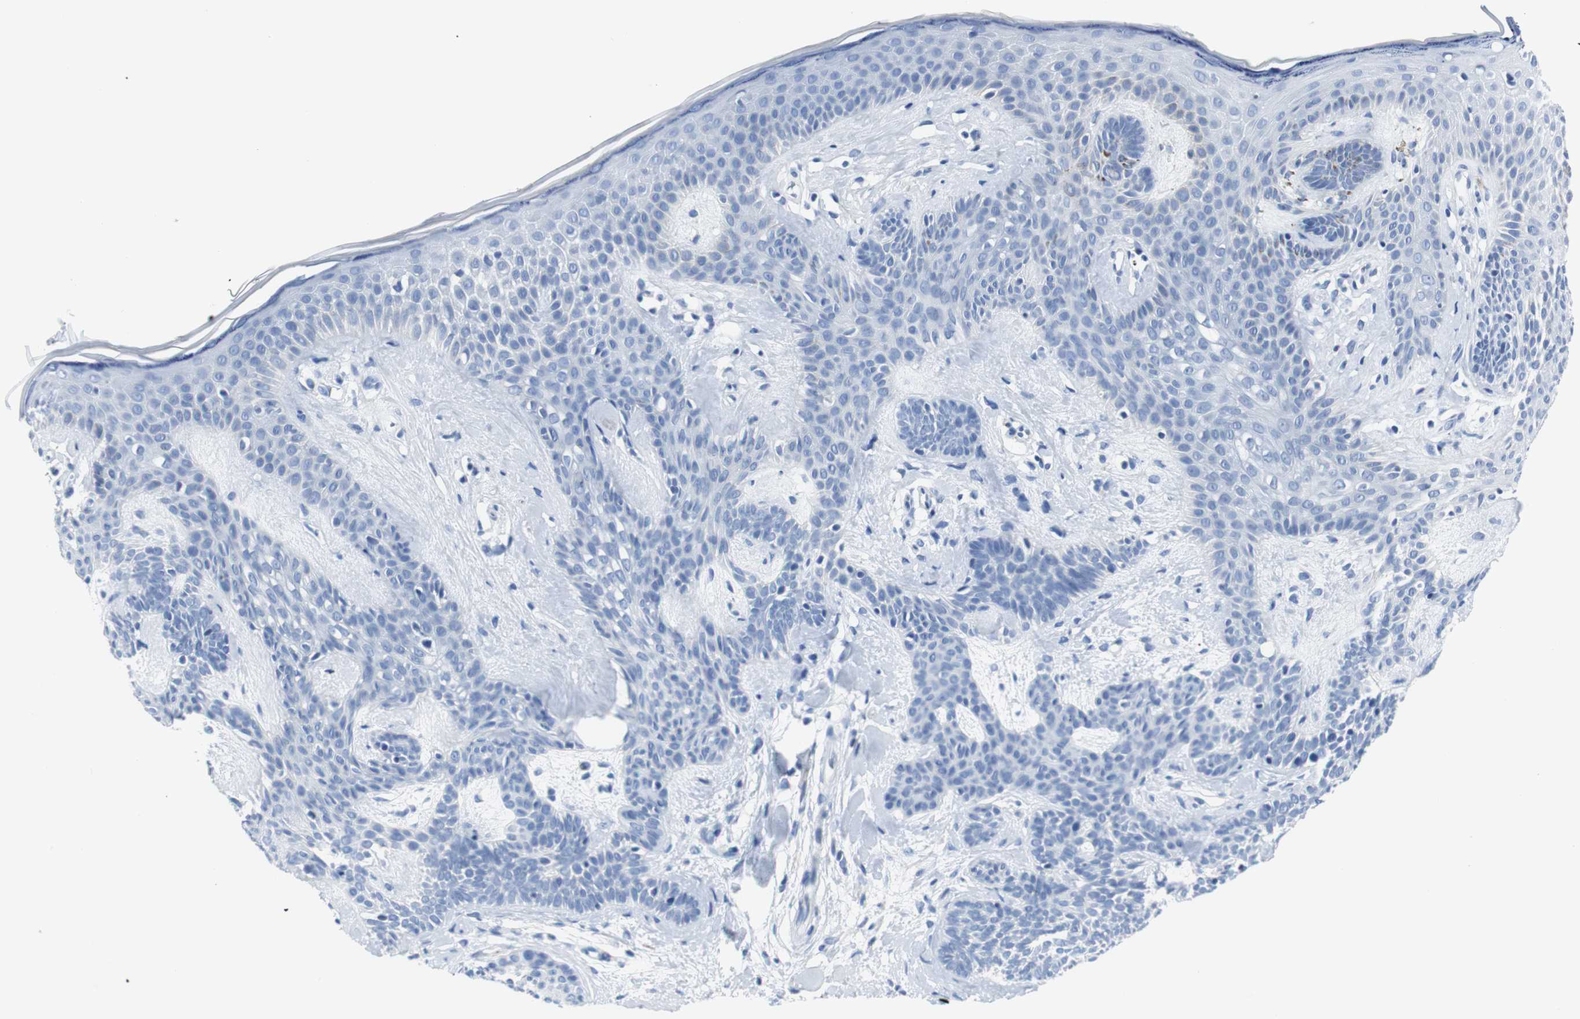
{"staining": {"intensity": "negative", "quantity": "none", "location": "none"}, "tissue": "skin cancer", "cell_type": "Tumor cells", "image_type": "cancer", "snomed": [{"axis": "morphology", "description": "Developmental malformation"}, {"axis": "morphology", "description": "Basal cell carcinoma"}, {"axis": "topography", "description": "Skin"}], "caption": "An IHC image of skin cancer is shown. There is no staining in tumor cells of skin cancer.", "gene": "GAP43", "patient": {"sex": "female", "age": 62}}